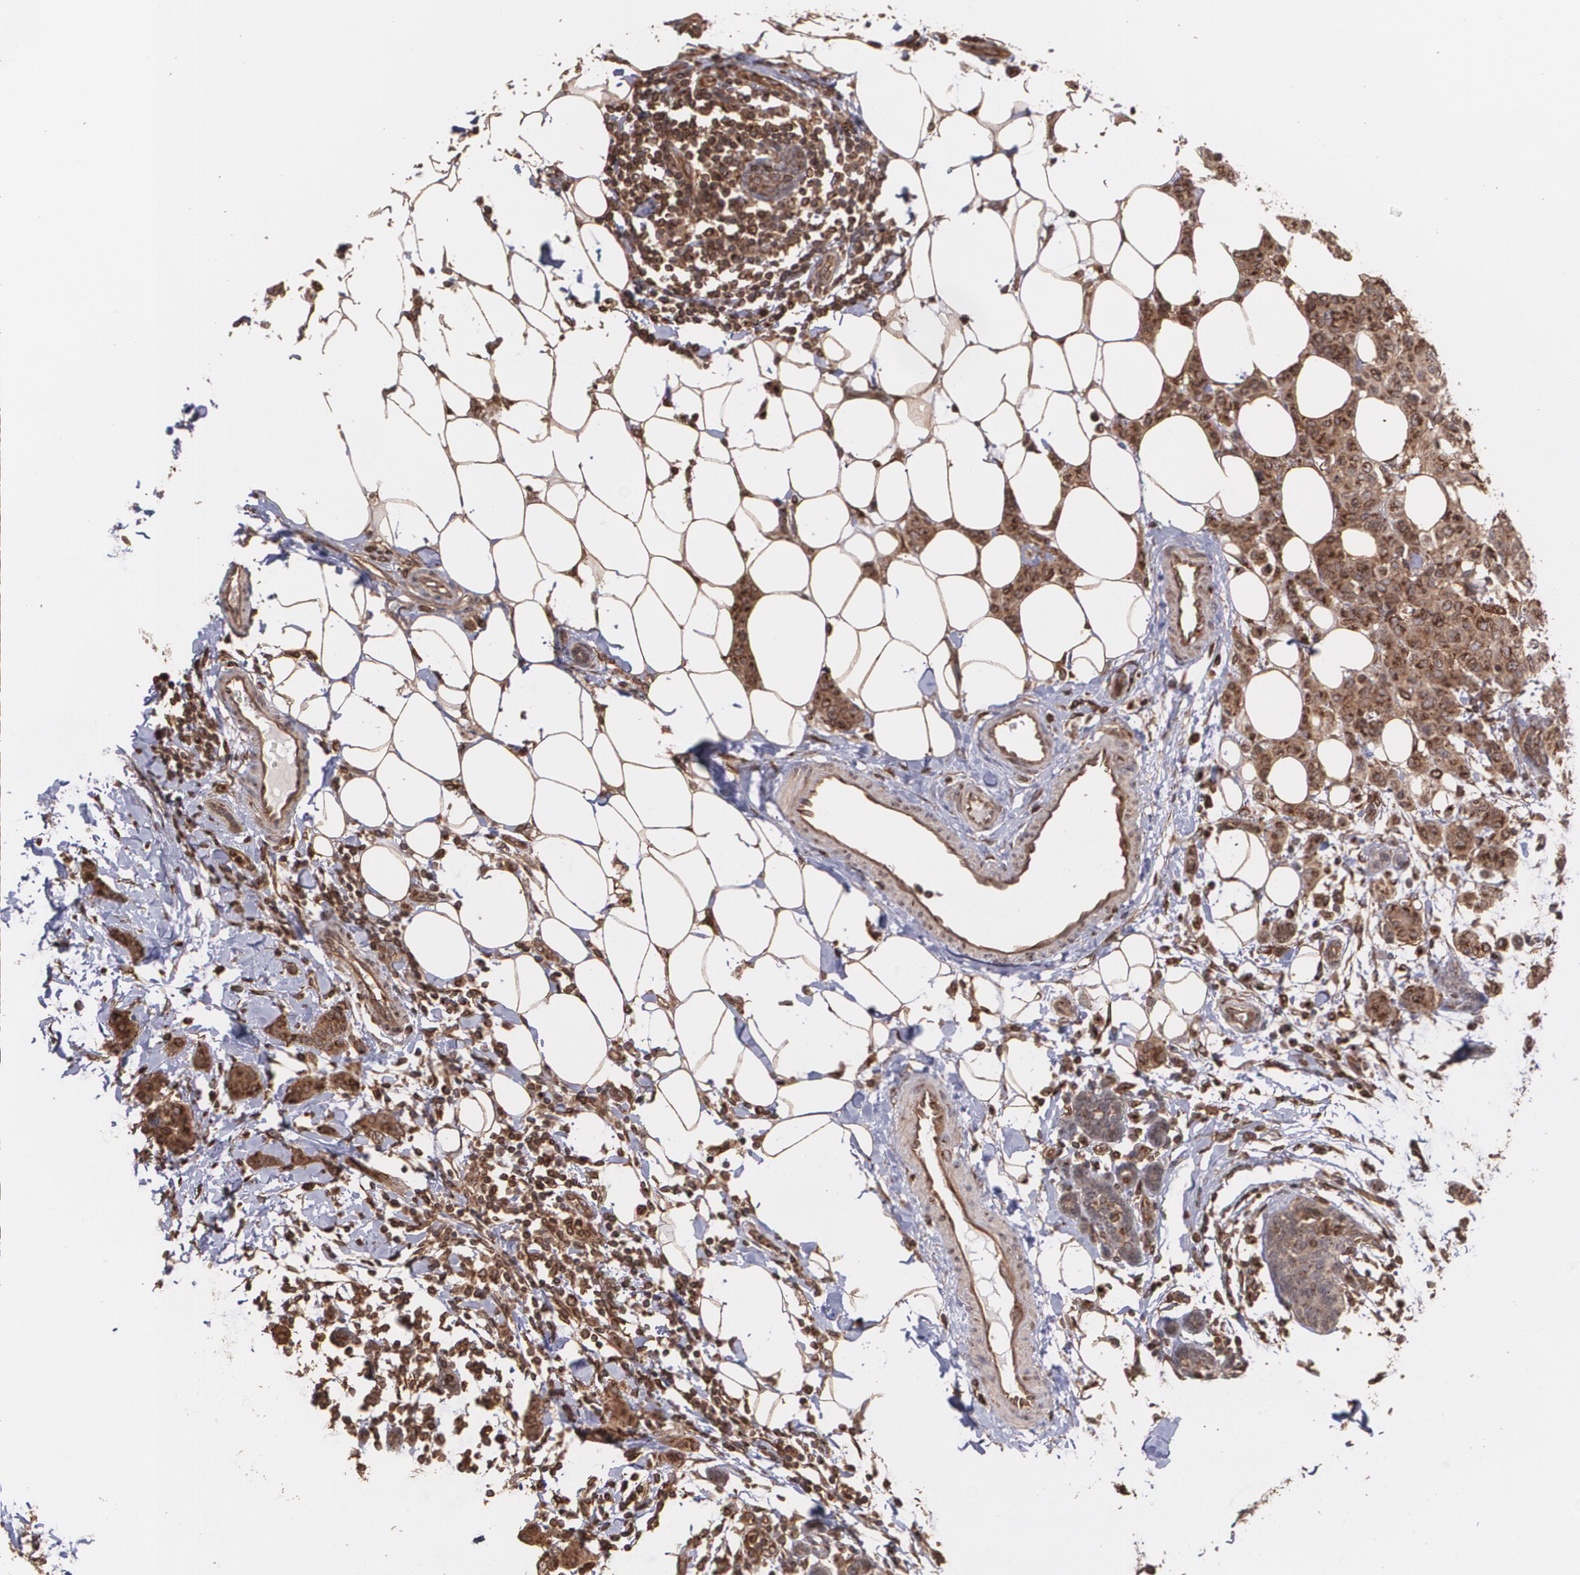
{"staining": {"intensity": "strong", "quantity": ">75%", "location": "cytoplasmic/membranous"}, "tissue": "breast cancer", "cell_type": "Tumor cells", "image_type": "cancer", "snomed": [{"axis": "morphology", "description": "Duct carcinoma"}, {"axis": "topography", "description": "Breast"}], "caption": "IHC (DAB (3,3'-diaminobenzidine)) staining of human breast cancer demonstrates strong cytoplasmic/membranous protein expression in approximately >75% of tumor cells. (DAB (3,3'-diaminobenzidine) IHC, brown staining for protein, blue staining for nuclei).", "gene": "TRIP11", "patient": {"sex": "female", "age": 40}}